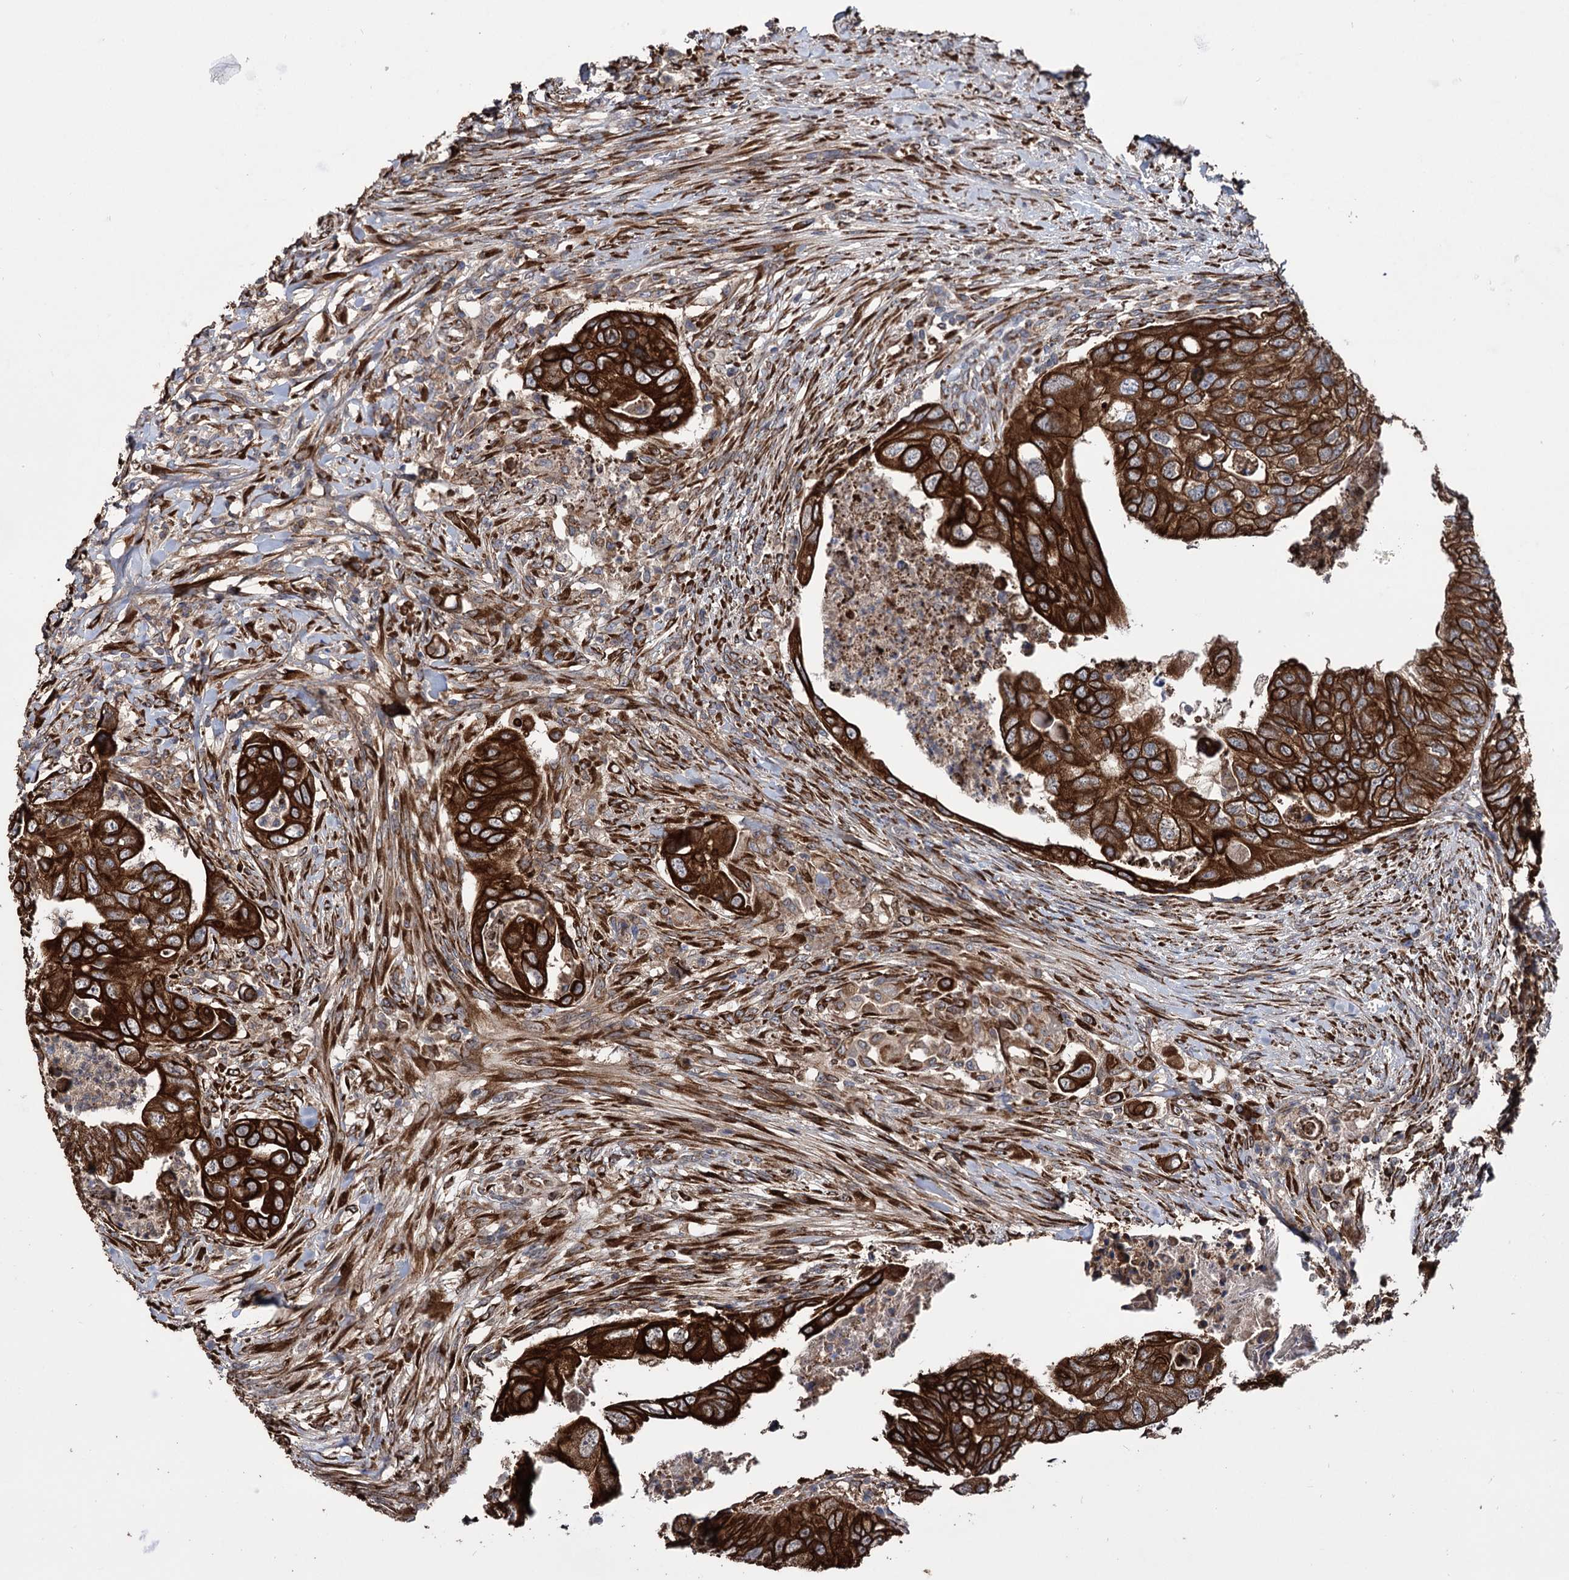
{"staining": {"intensity": "strong", "quantity": ">75%", "location": "cytoplasmic/membranous"}, "tissue": "colorectal cancer", "cell_type": "Tumor cells", "image_type": "cancer", "snomed": [{"axis": "morphology", "description": "Adenocarcinoma, NOS"}, {"axis": "topography", "description": "Rectum"}], "caption": "Immunohistochemistry (IHC) (DAB (3,3'-diaminobenzidine)) staining of colorectal cancer reveals strong cytoplasmic/membranous protein positivity in approximately >75% of tumor cells.", "gene": "CDAN1", "patient": {"sex": "male", "age": 63}}